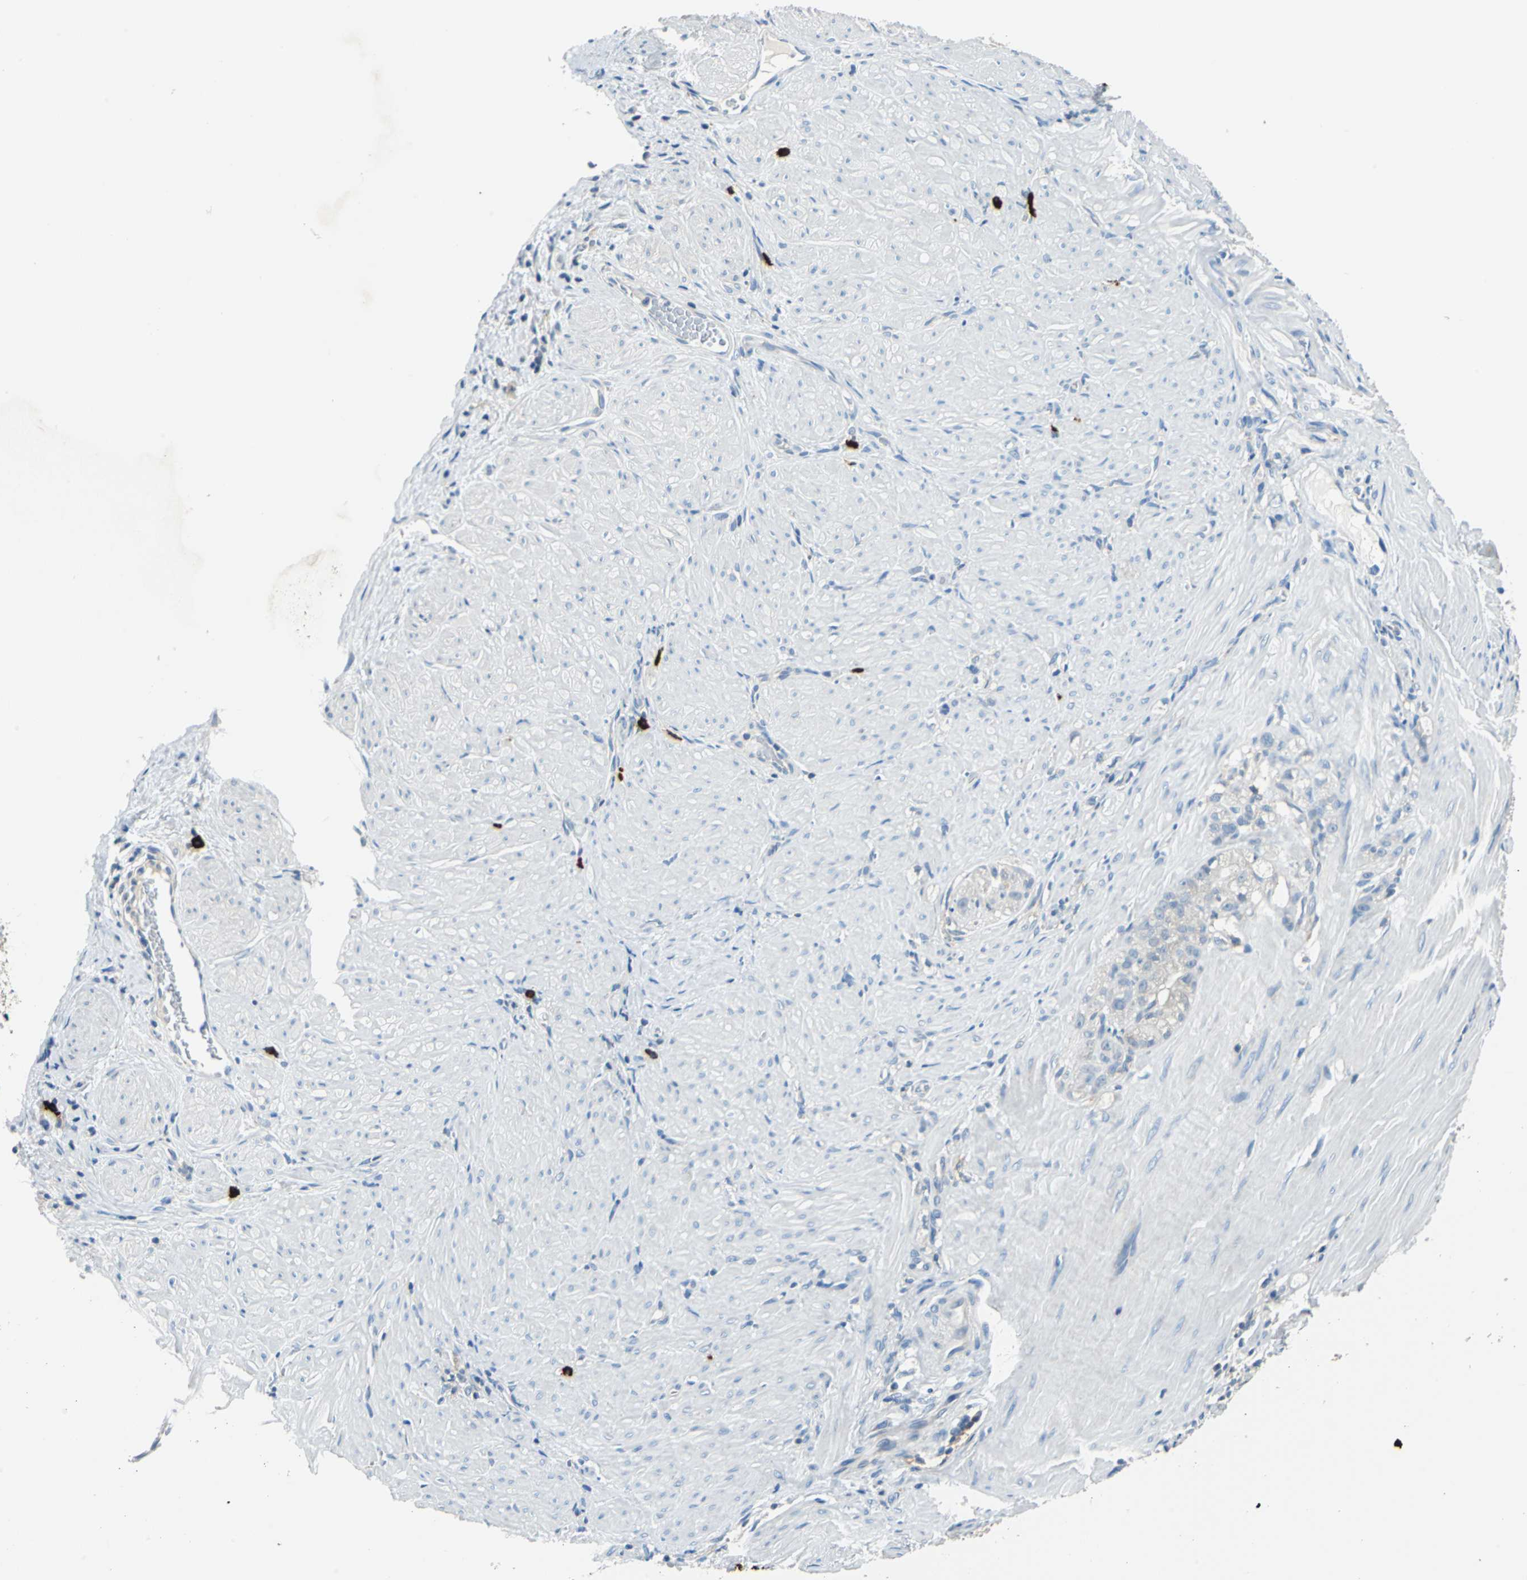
{"staining": {"intensity": "weak", "quantity": "<25%", "location": "cytoplasmic/membranous"}, "tissue": "stomach cancer", "cell_type": "Tumor cells", "image_type": "cancer", "snomed": [{"axis": "morphology", "description": "Adenocarcinoma, NOS"}, {"axis": "topography", "description": "Stomach"}], "caption": "Immunohistochemistry (IHC) of human stomach adenocarcinoma shows no expression in tumor cells. (Stains: DAB immunohistochemistry (IHC) with hematoxylin counter stain, Microscopy: brightfield microscopy at high magnification).", "gene": "CPA3", "patient": {"sex": "male", "age": 82}}